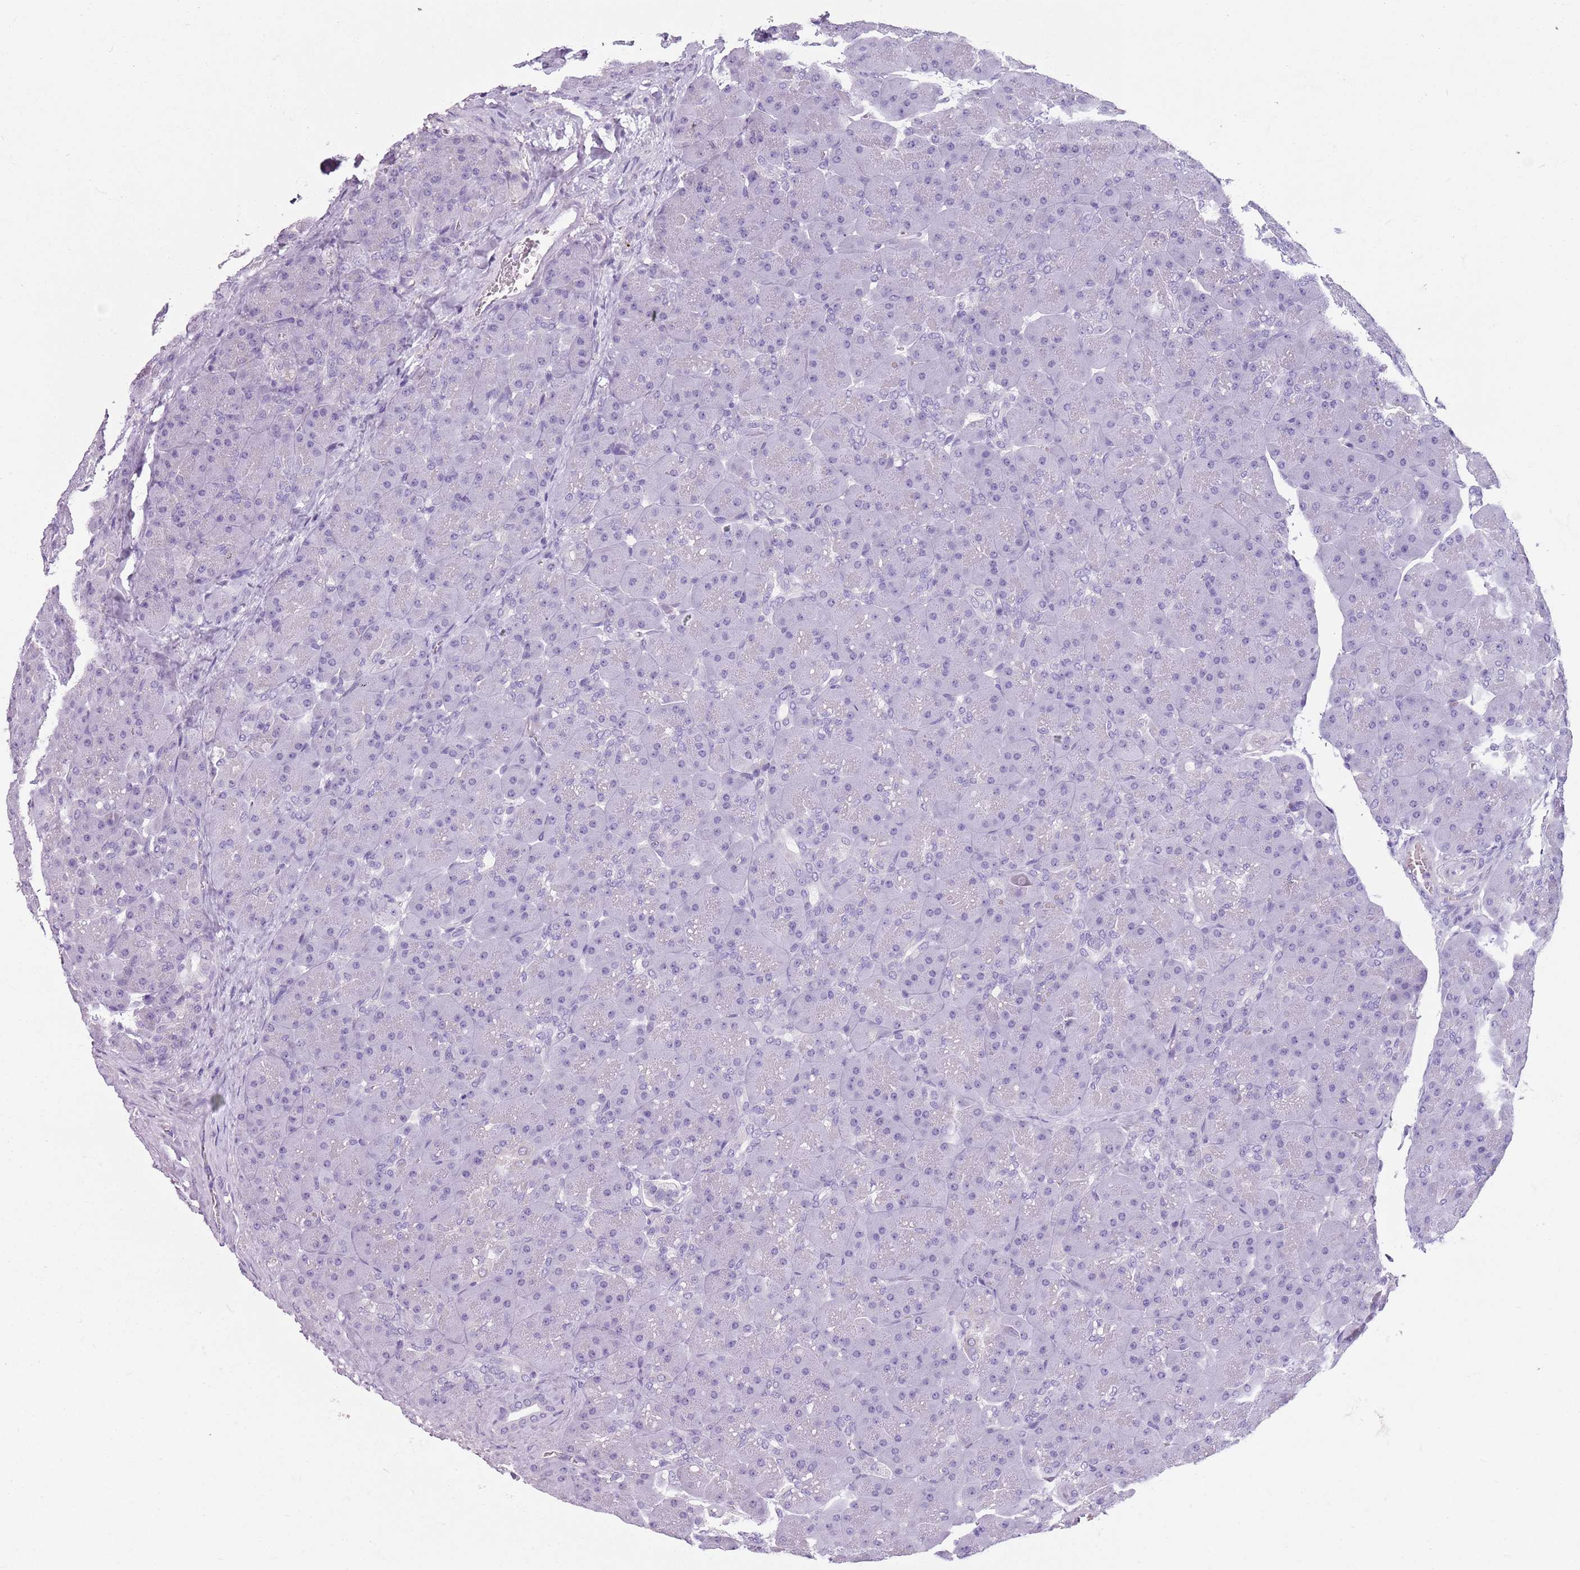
{"staining": {"intensity": "negative", "quantity": "none", "location": "none"}, "tissue": "pancreas", "cell_type": "Exocrine glandular cells", "image_type": "normal", "snomed": [{"axis": "morphology", "description": "Normal tissue, NOS"}, {"axis": "topography", "description": "Pancreas"}], "caption": "IHC of normal human pancreas displays no staining in exocrine glandular cells. The staining is performed using DAB (3,3'-diaminobenzidine) brown chromogen with nuclei counter-stained in using hematoxylin.", "gene": "SPESP1", "patient": {"sex": "male", "age": 66}}